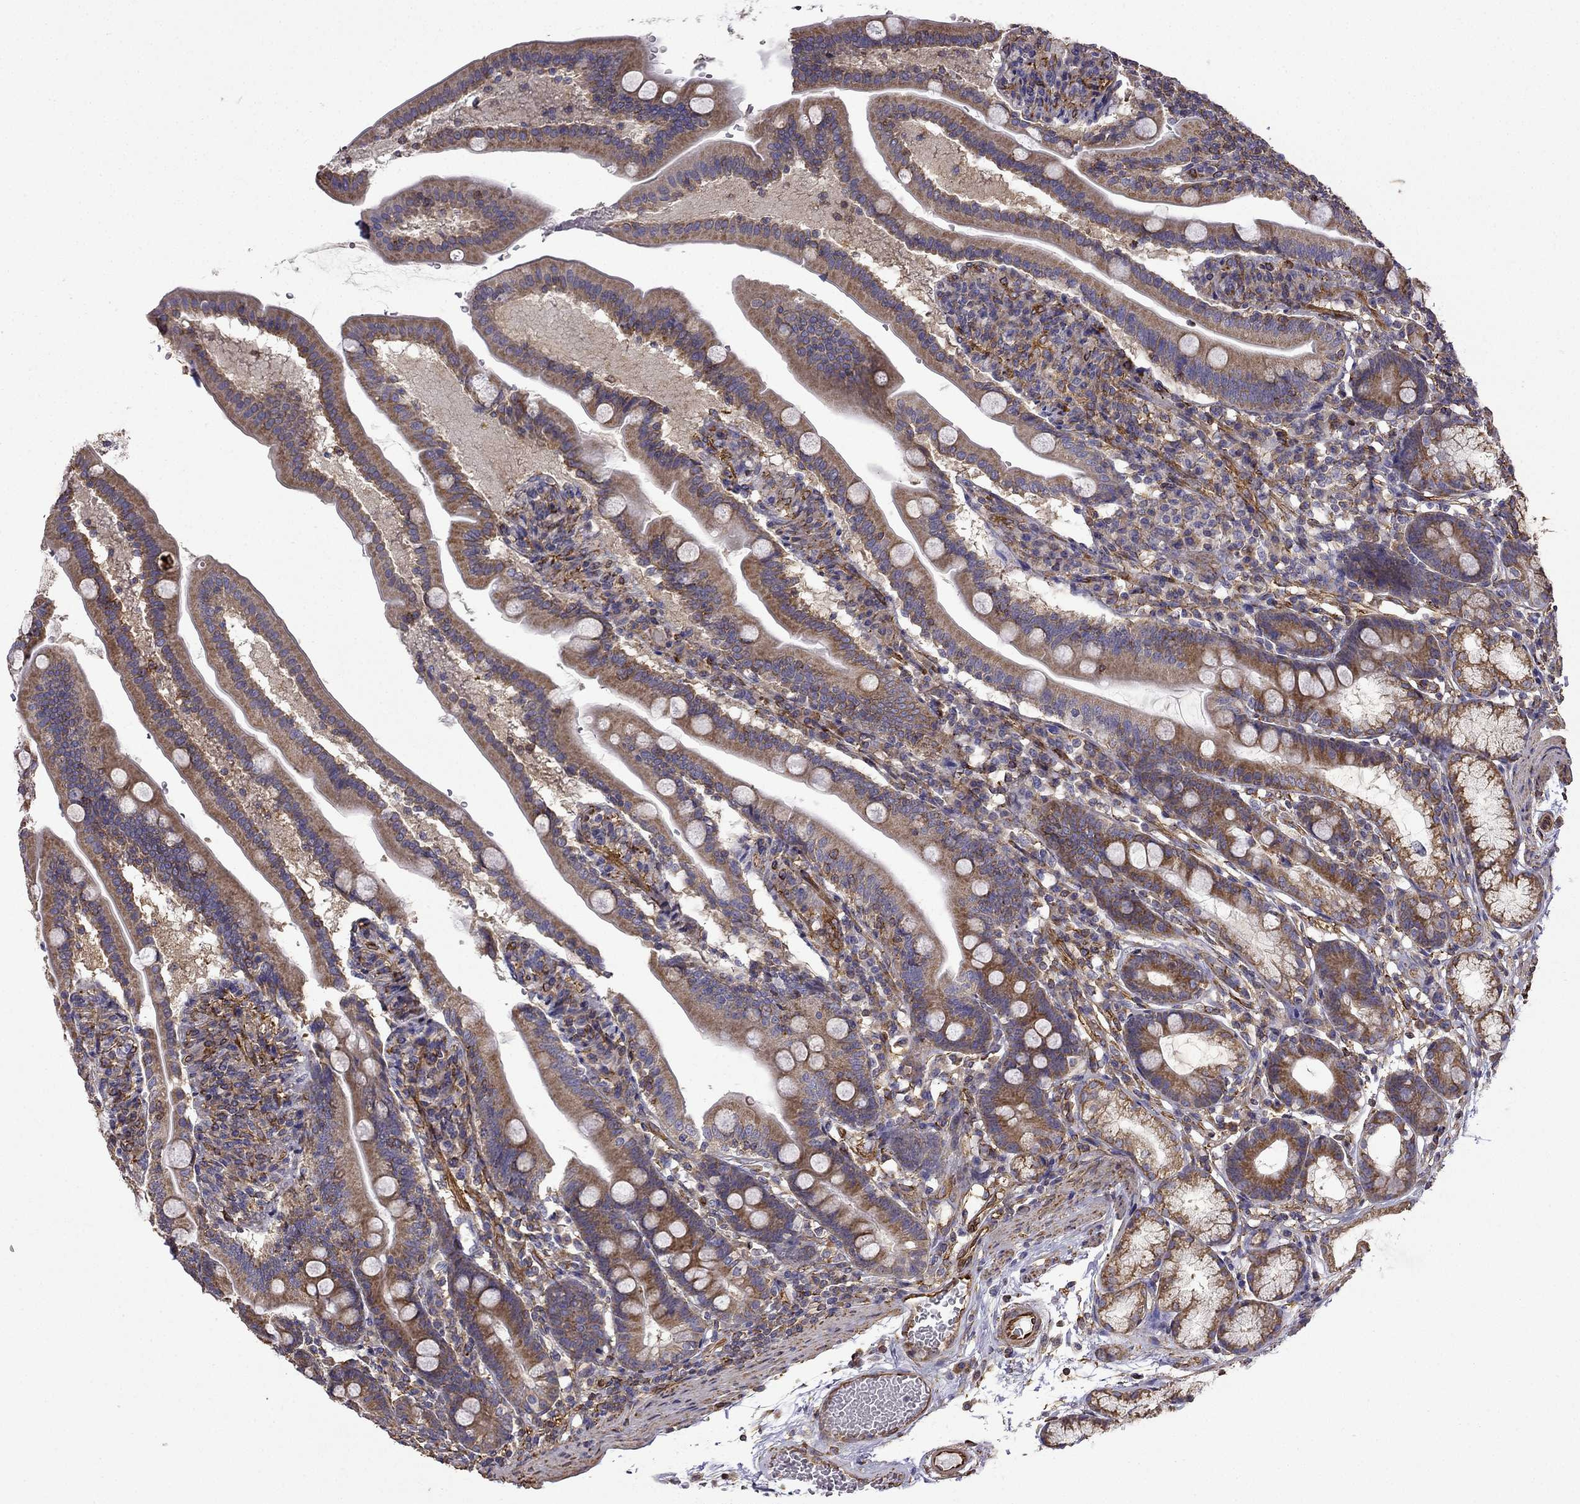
{"staining": {"intensity": "strong", "quantity": ">75%", "location": "cytoplasmic/membranous"}, "tissue": "duodenum", "cell_type": "Glandular cells", "image_type": "normal", "snomed": [{"axis": "morphology", "description": "Normal tissue, NOS"}, {"axis": "topography", "description": "Duodenum"}], "caption": "Strong cytoplasmic/membranous positivity for a protein is appreciated in approximately >75% of glandular cells of unremarkable duodenum using IHC.", "gene": "MAP4", "patient": {"sex": "female", "age": 67}}